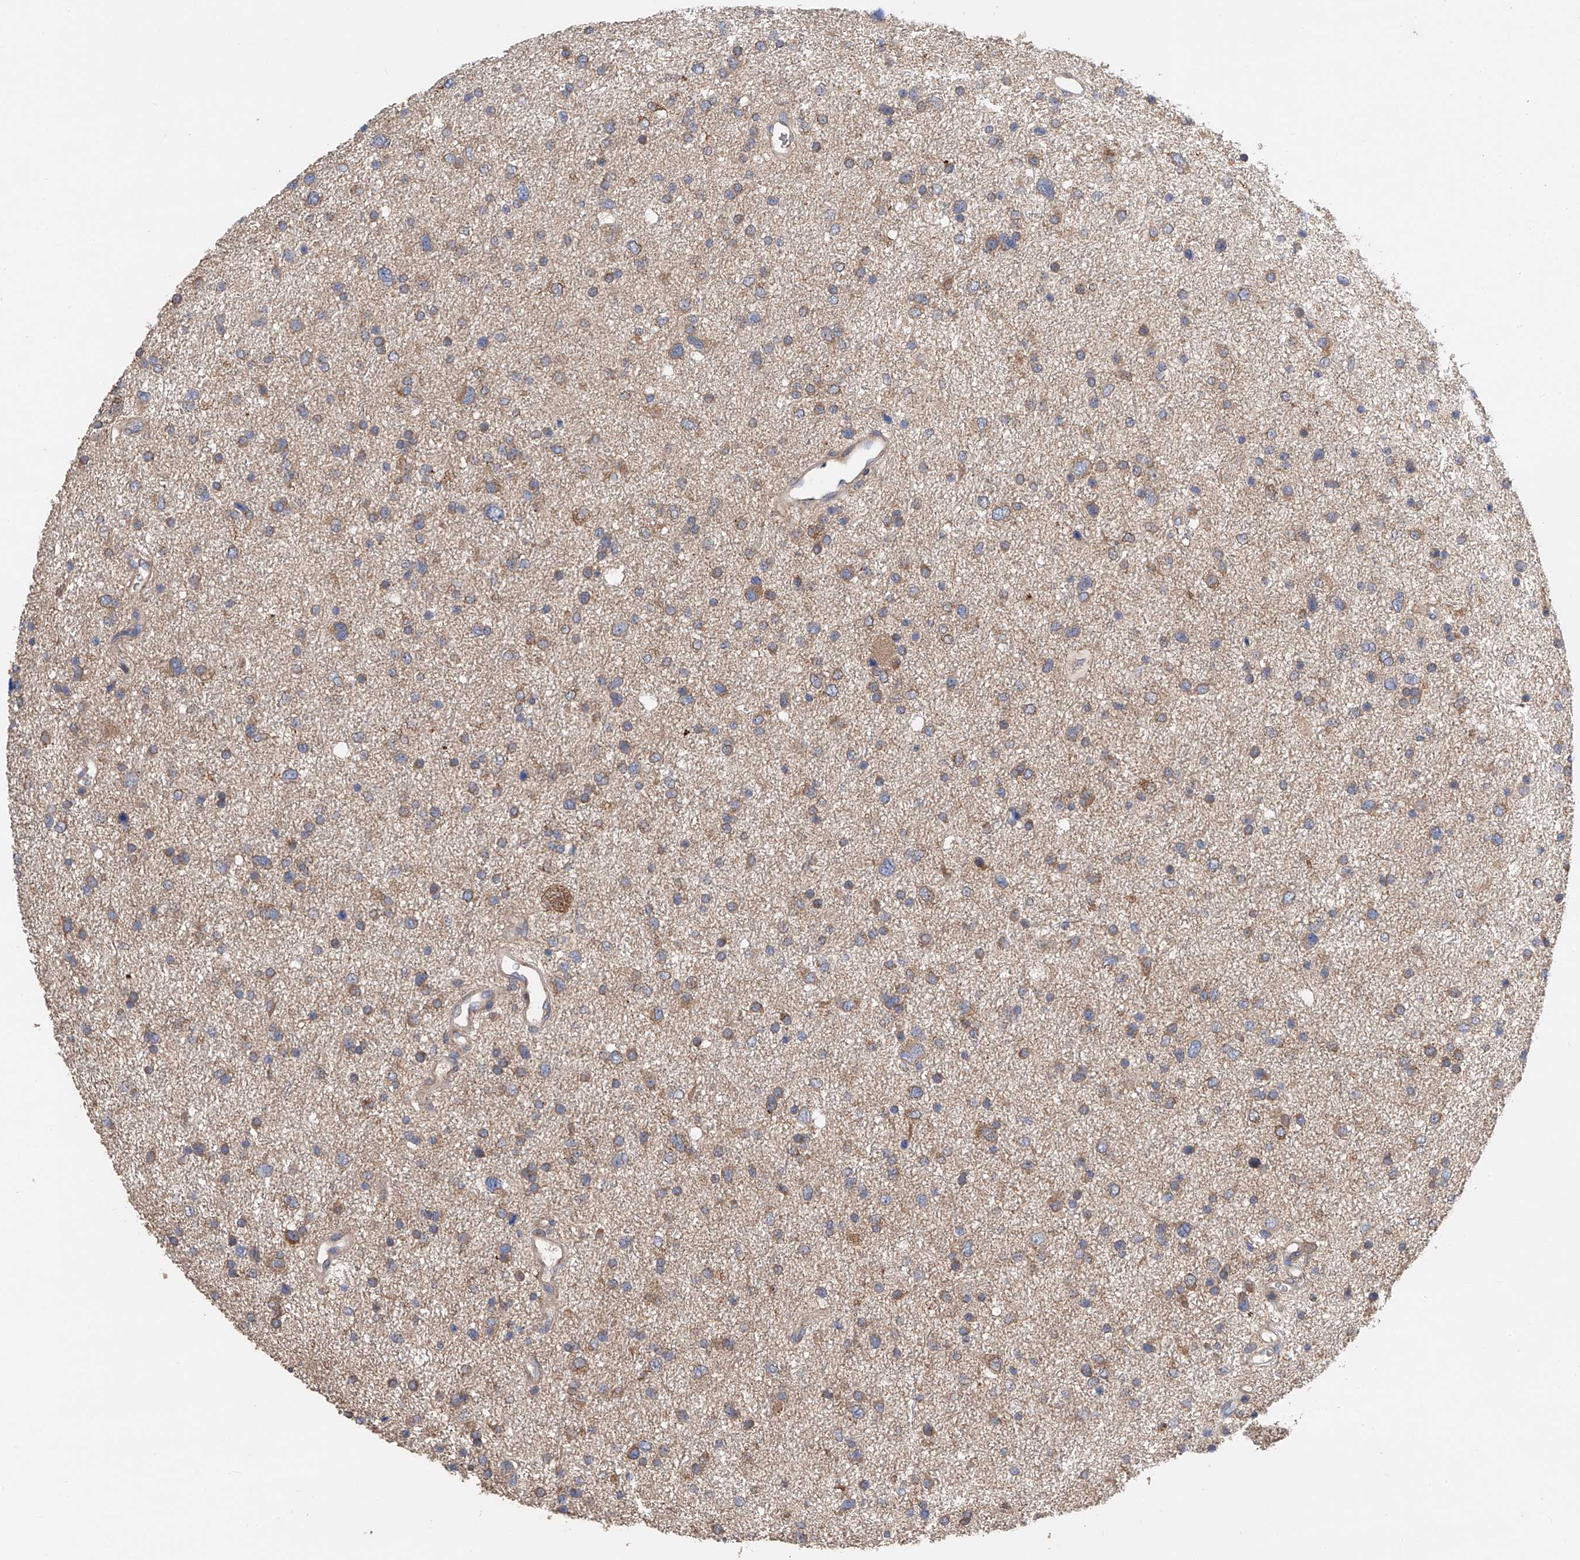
{"staining": {"intensity": "moderate", "quantity": ">75%", "location": "cytoplasmic/membranous"}, "tissue": "glioma", "cell_type": "Tumor cells", "image_type": "cancer", "snomed": [{"axis": "morphology", "description": "Glioma, malignant, Low grade"}, {"axis": "topography", "description": "Brain"}], "caption": "Brown immunohistochemical staining in human glioma reveals moderate cytoplasmic/membranous staining in about >75% of tumor cells.", "gene": "PTK2", "patient": {"sex": "female", "age": 37}}